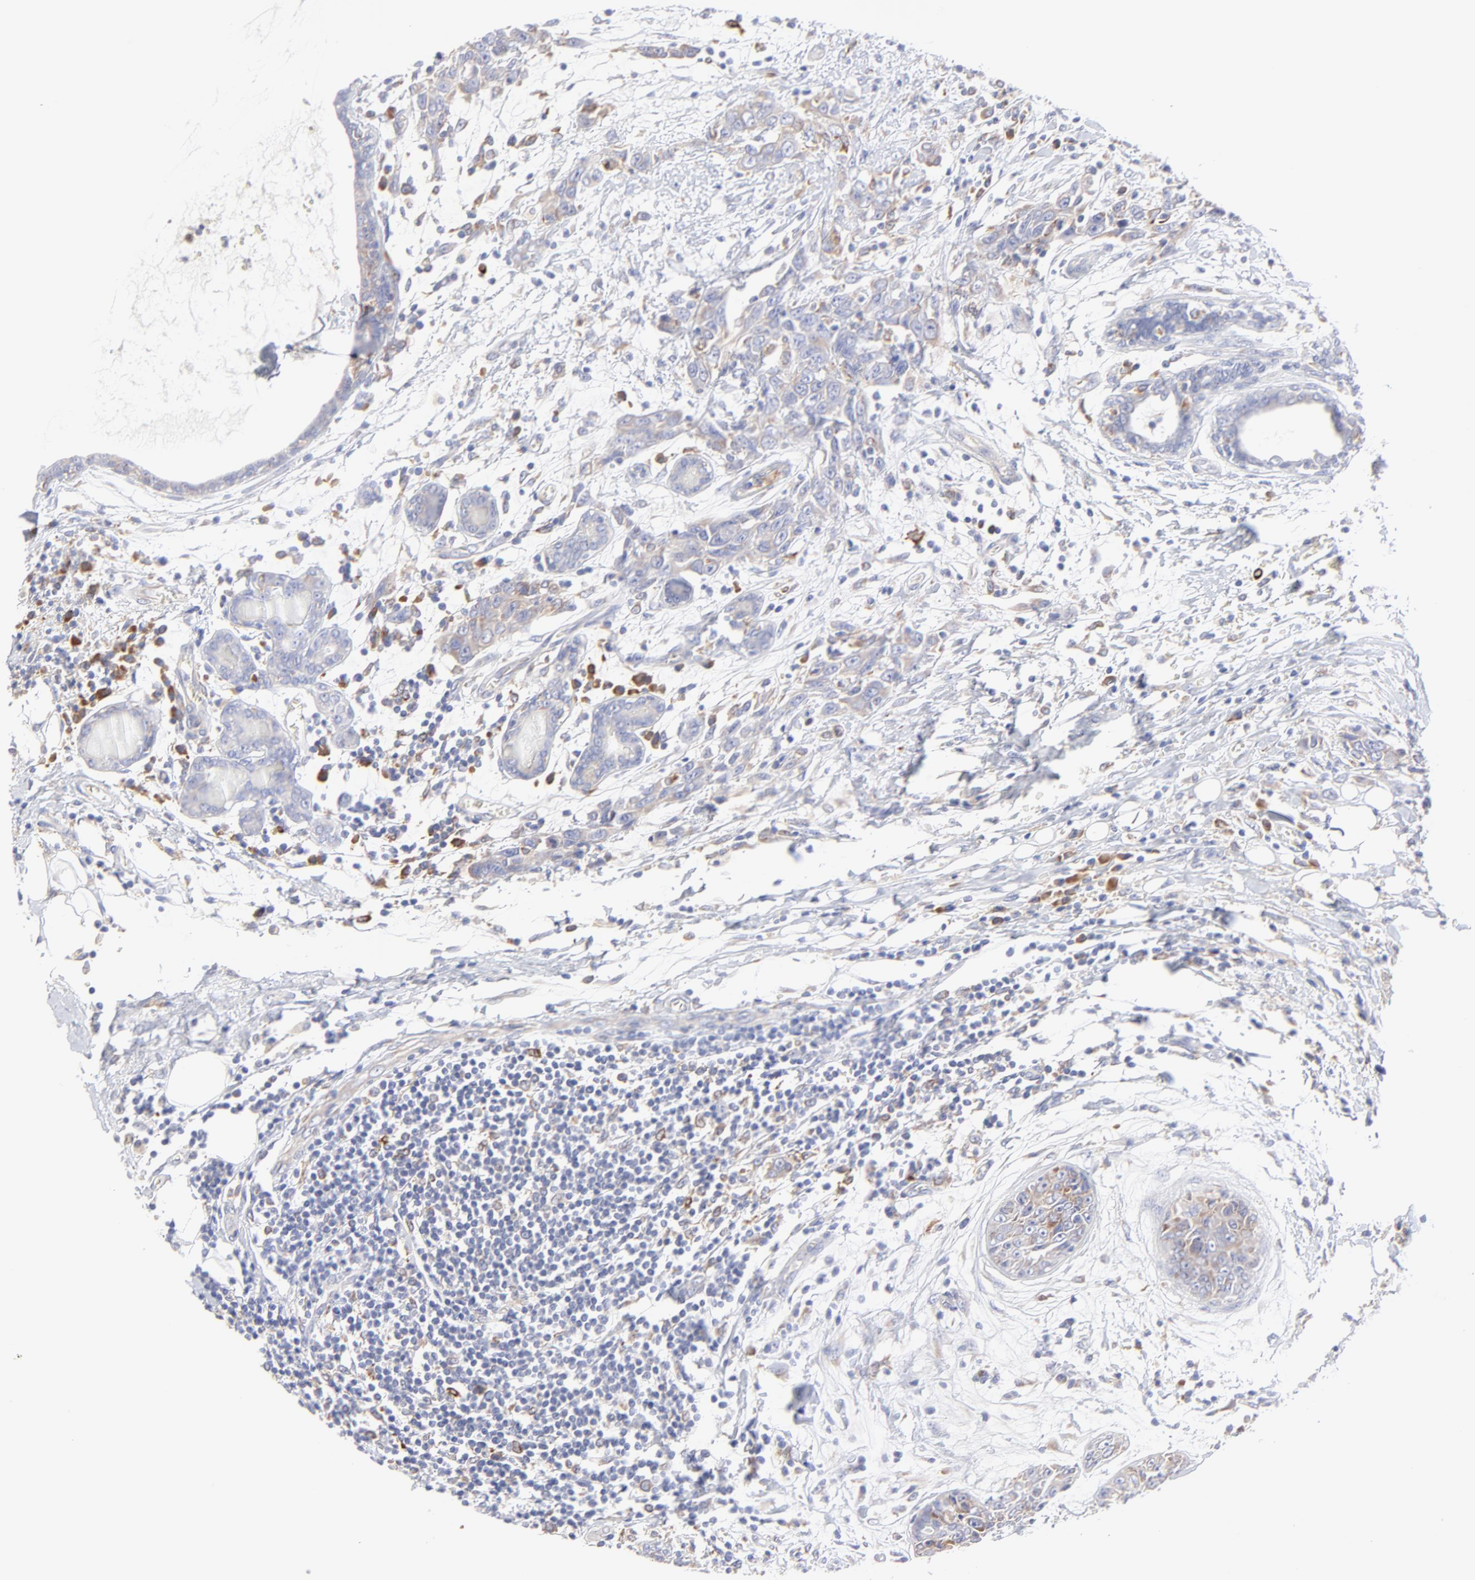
{"staining": {"intensity": "moderate", "quantity": ">75%", "location": "cytoplasmic/membranous"}, "tissue": "breast cancer", "cell_type": "Tumor cells", "image_type": "cancer", "snomed": [{"axis": "morphology", "description": "Duct carcinoma"}, {"axis": "topography", "description": "Breast"}], "caption": "High-magnification brightfield microscopy of breast invasive ductal carcinoma stained with DAB (brown) and counterstained with hematoxylin (blue). tumor cells exhibit moderate cytoplasmic/membranous expression is identified in approximately>75% of cells.", "gene": "MOSPD2", "patient": {"sex": "female", "age": 50}}